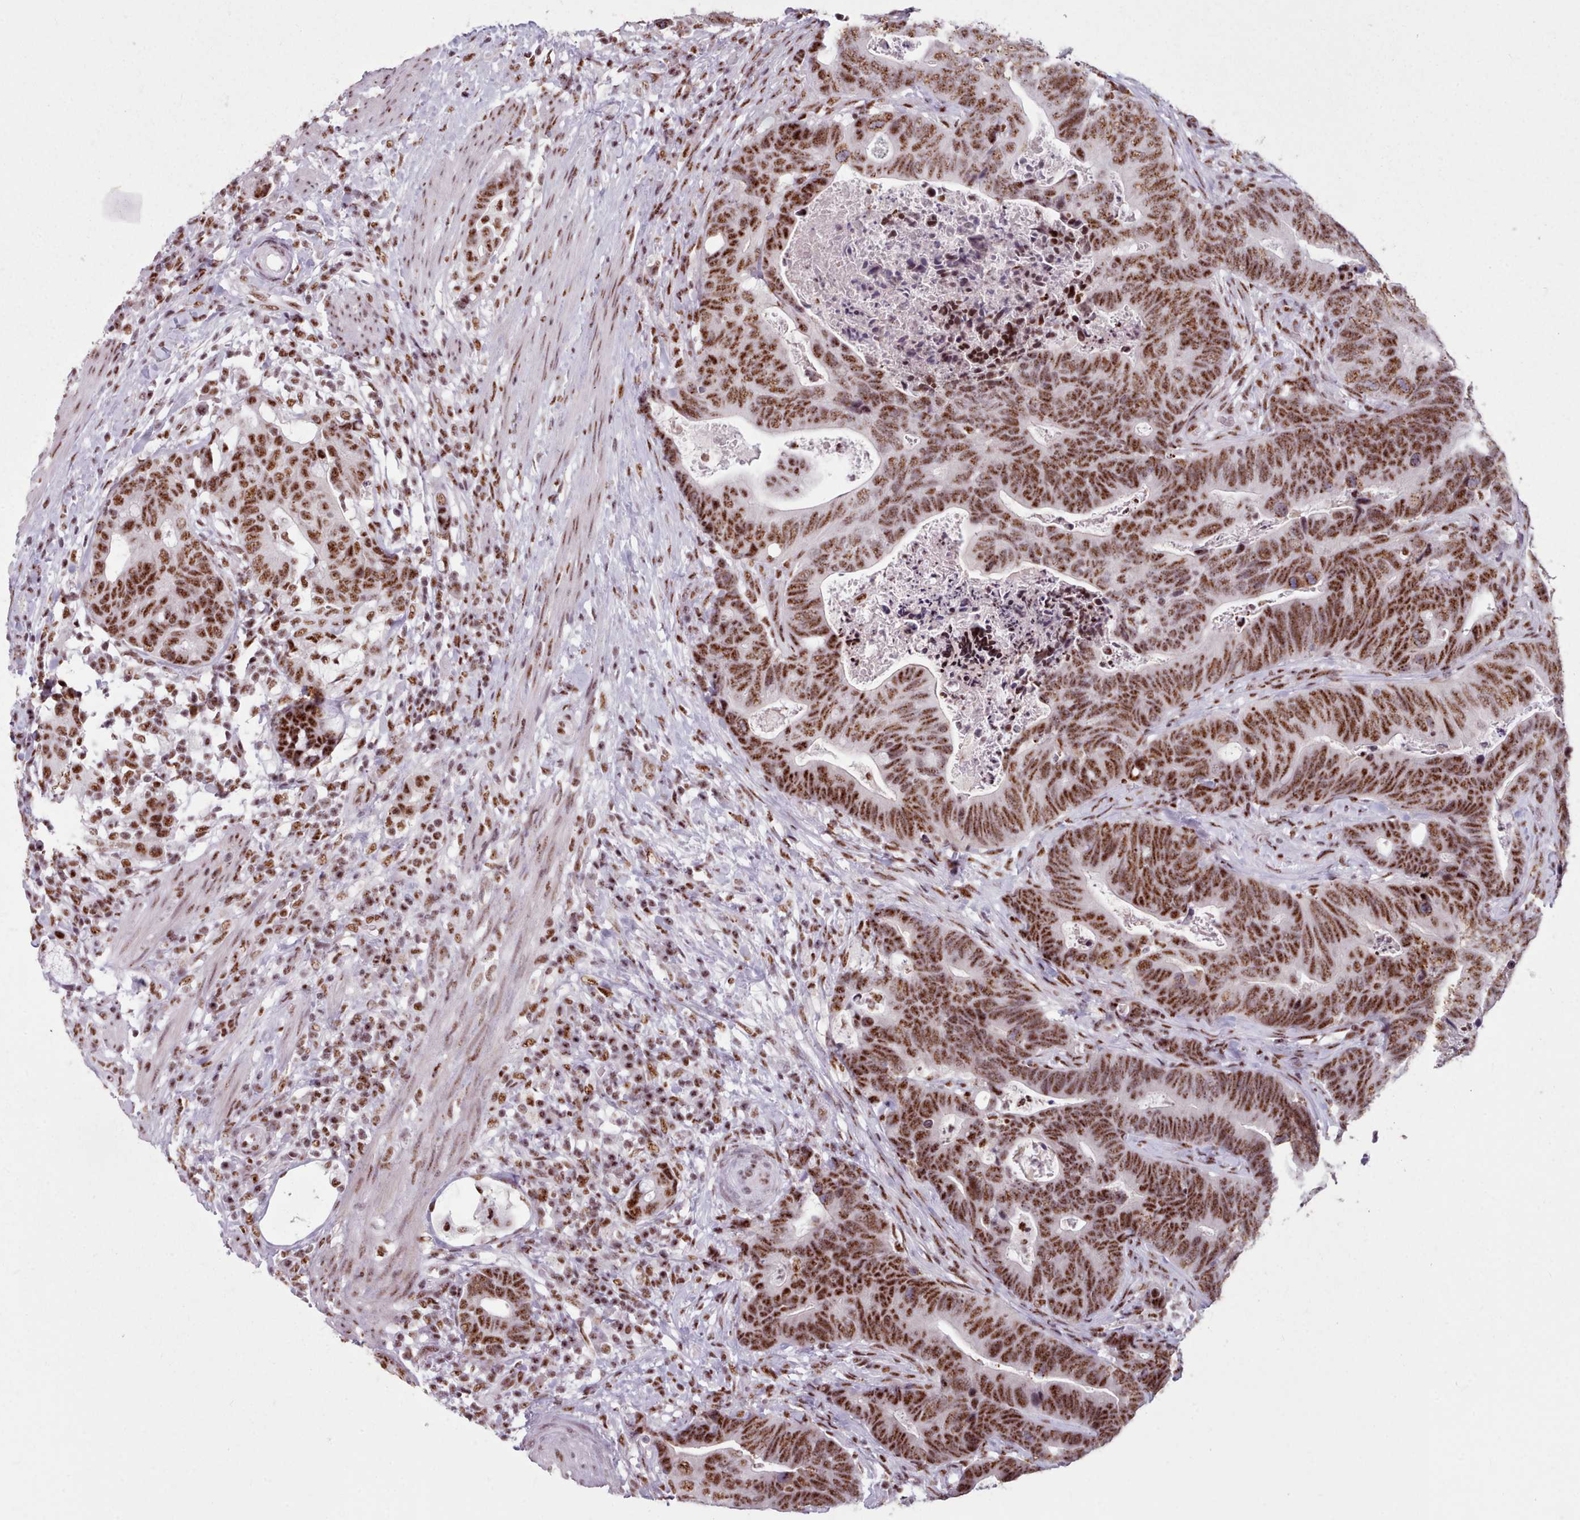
{"staining": {"intensity": "strong", "quantity": ">75%", "location": "nuclear"}, "tissue": "colorectal cancer", "cell_type": "Tumor cells", "image_type": "cancer", "snomed": [{"axis": "morphology", "description": "Adenocarcinoma, NOS"}, {"axis": "topography", "description": "Colon"}], "caption": "Approximately >75% of tumor cells in colorectal cancer exhibit strong nuclear protein staining as visualized by brown immunohistochemical staining.", "gene": "SRRM1", "patient": {"sex": "female", "age": 82}}